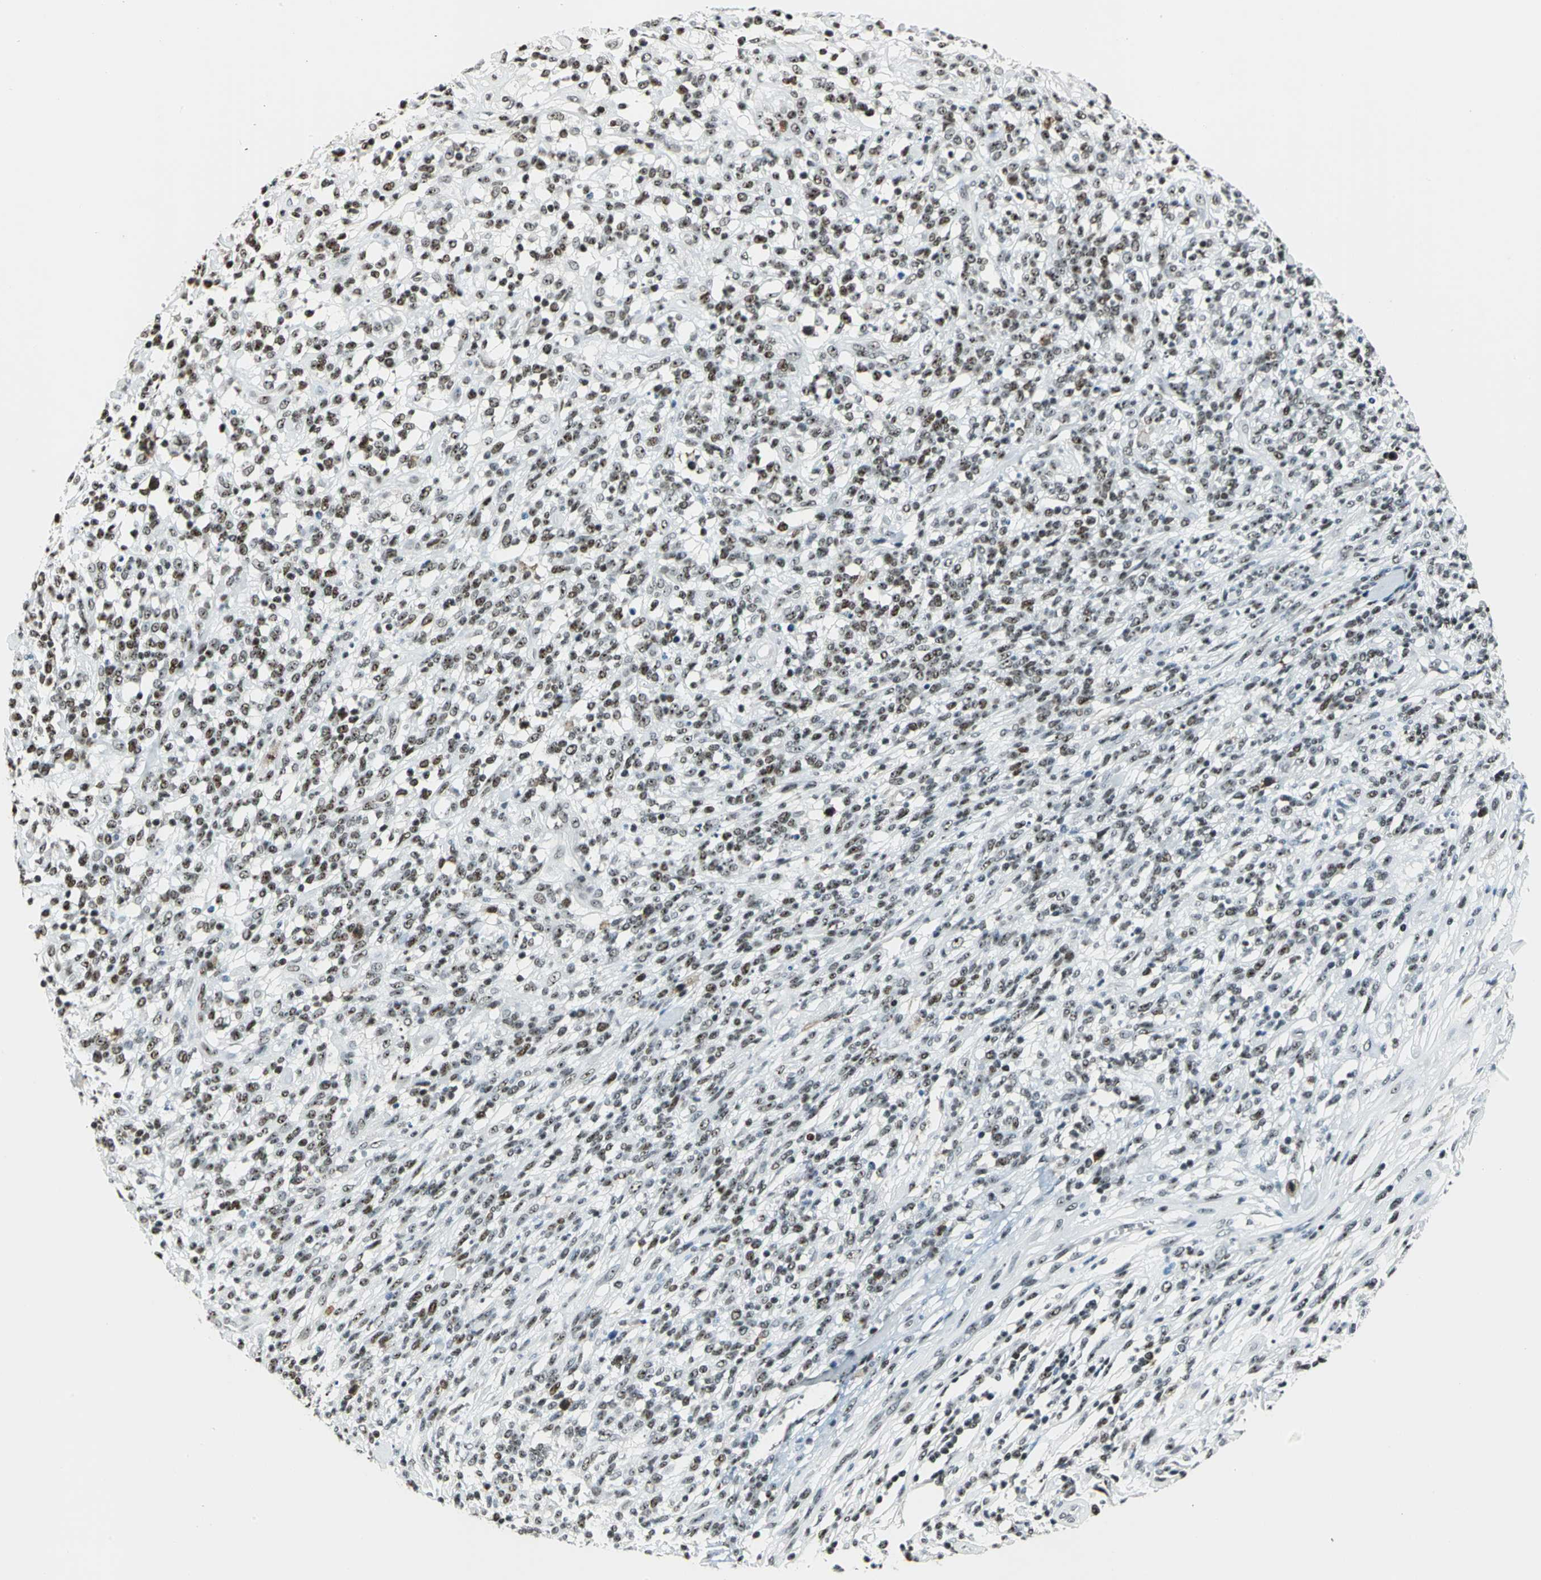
{"staining": {"intensity": "weak", "quantity": "25%-75%", "location": "nuclear"}, "tissue": "lymphoma", "cell_type": "Tumor cells", "image_type": "cancer", "snomed": [{"axis": "morphology", "description": "Malignant lymphoma, non-Hodgkin's type, High grade"}, {"axis": "topography", "description": "Lymph node"}], "caption": "High-power microscopy captured an immunohistochemistry (IHC) histopathology image of lymphoma, revealing weak nuclear staining in approximately 25%-75% of tumor cells. Ihc stains the protein of interest in brown and the nuclei are stained blue.", "gene": "UBTF", "patient": {"sex": "female", "age": 73}}